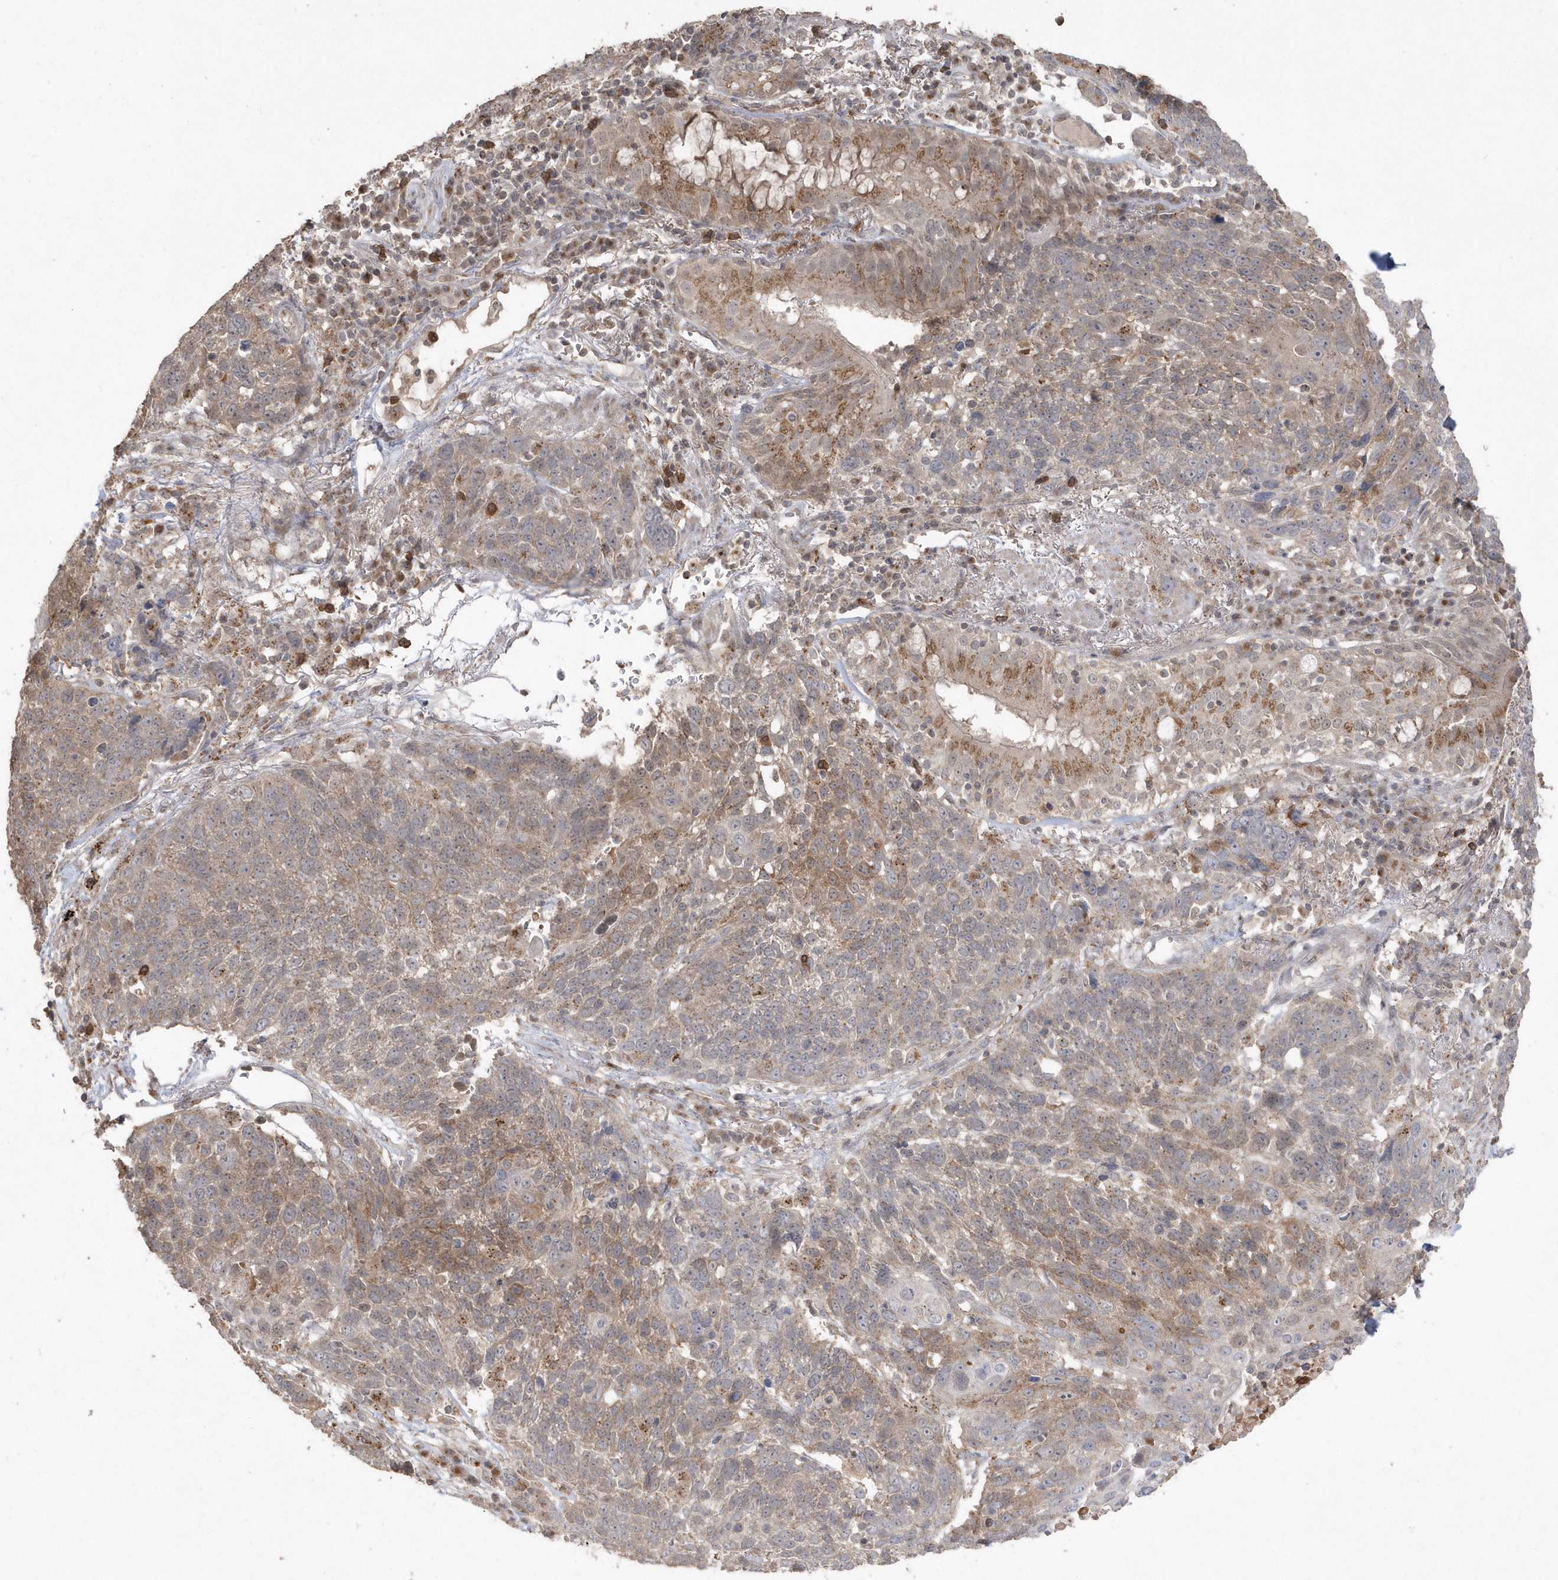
{"staining": {"intensity": "moderate", "quantity": ">75%", "location": "cytoplasmic/membranous"}, "tissue": "lung cancer", "cell_type": "Tumor cells", "image_type": "cancer", "snomed": [{"axis": "morphology", "description": "Squamous cell carcinoma, NOS"}, {"axis": "topography", "description": "Lung"}], "caption": "Tumor cells reveal medium levels of moderate cytoplasmic/membranous positivity in about >75% of cells in lung squamous cell carcinoma.", "gene": "GEMIN6", "patient": {"sex": "male", "age": 66}}